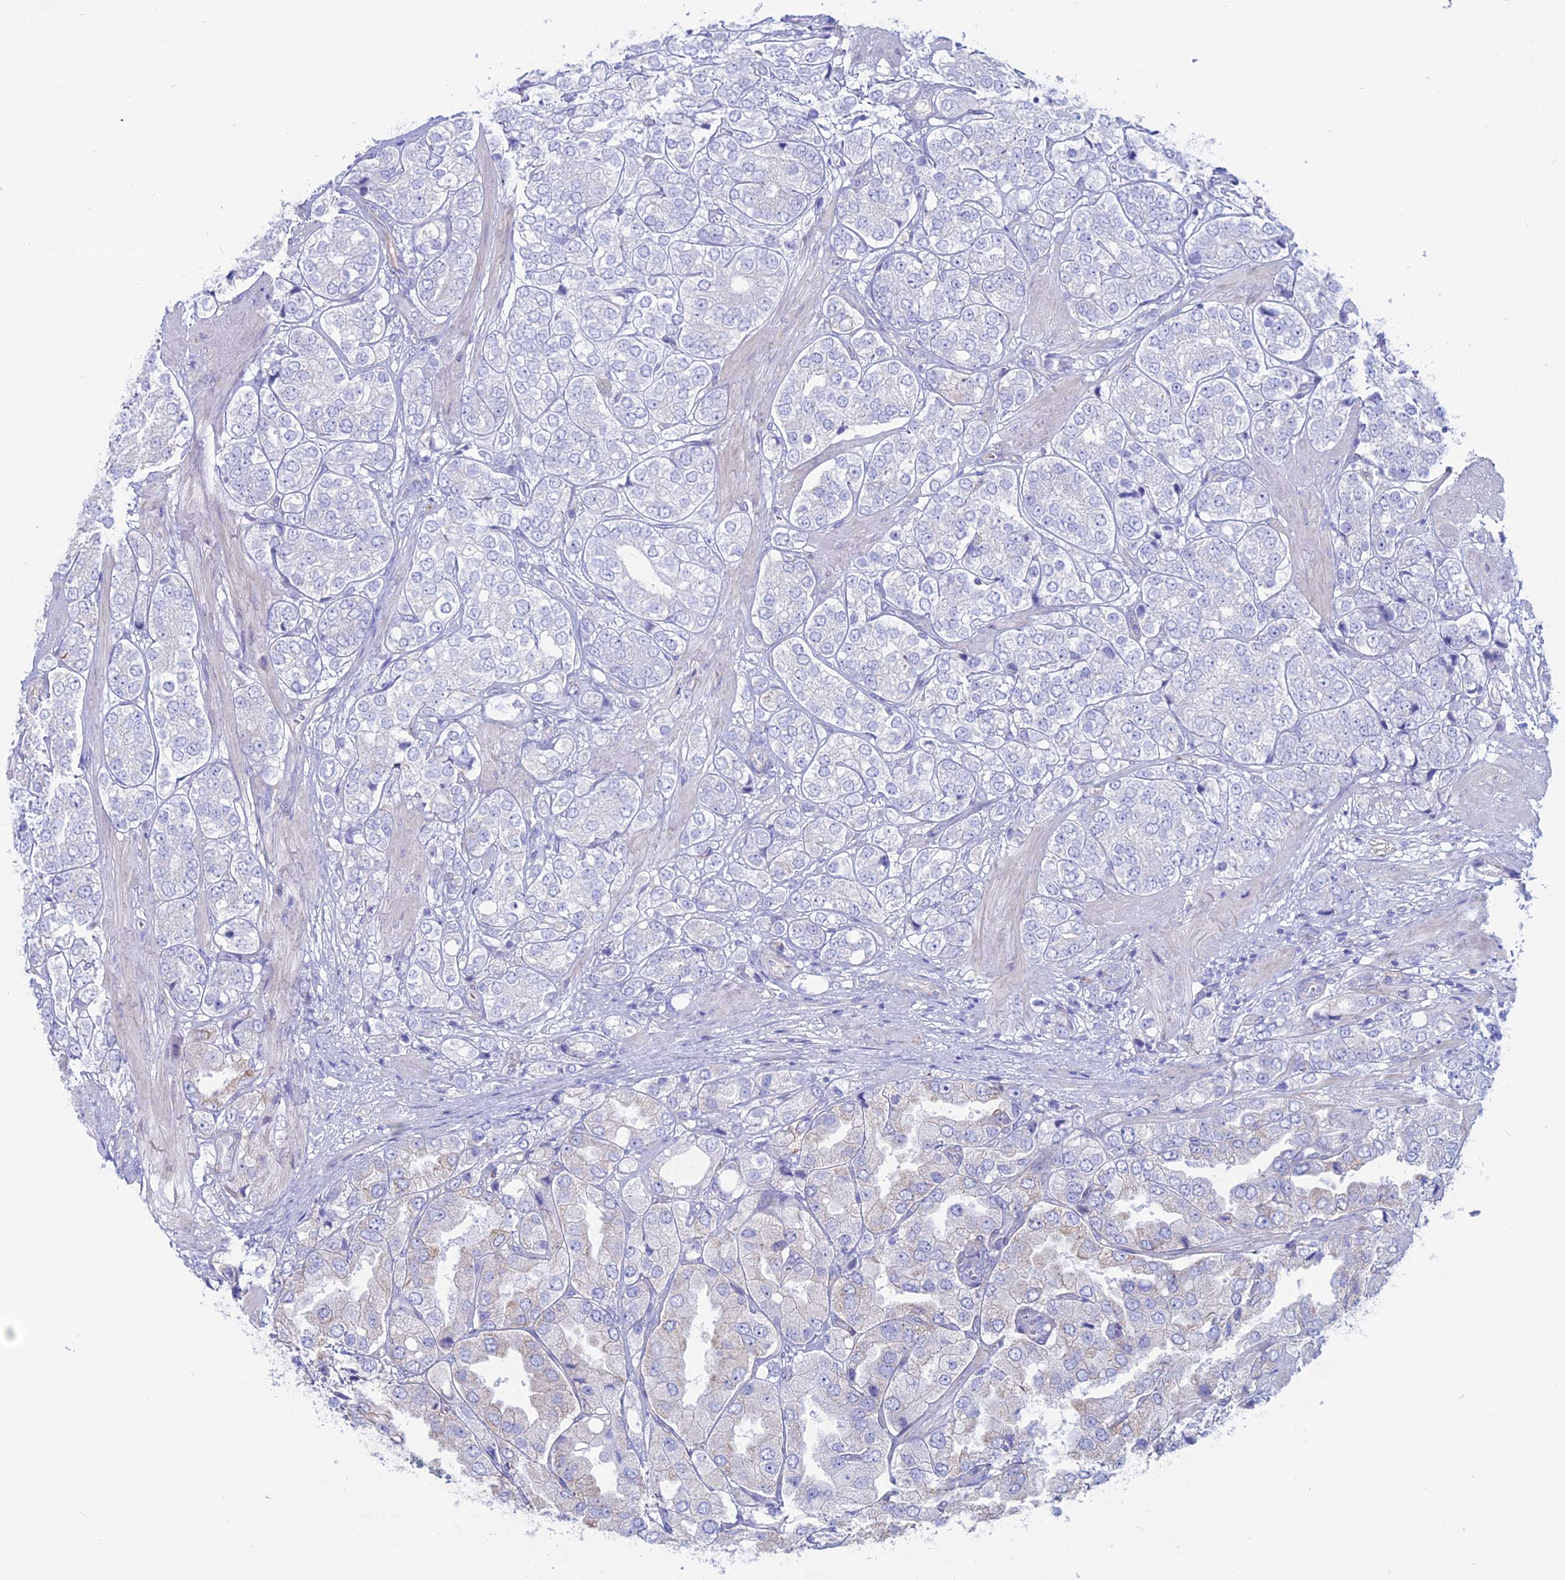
{"staining": {"intensity": "negative", "quantity": "none", "location": "none"}, "tissue": "prostate cancer", "cell_type": "Tumor cells", "image_type": "cancer", "snomed": [{"axis": "morphology", "description": "Adenocarcinoma, High grade"}, {"axis": "topography", "description": "Prostate"}], "caption": "Micrograph shows no protein expression in tumor cells of adenocarcinoma (high-grade) (prostate) tissue.", "gene": "OR2AE1", "patient": {"sex": "male", "age": 50}}